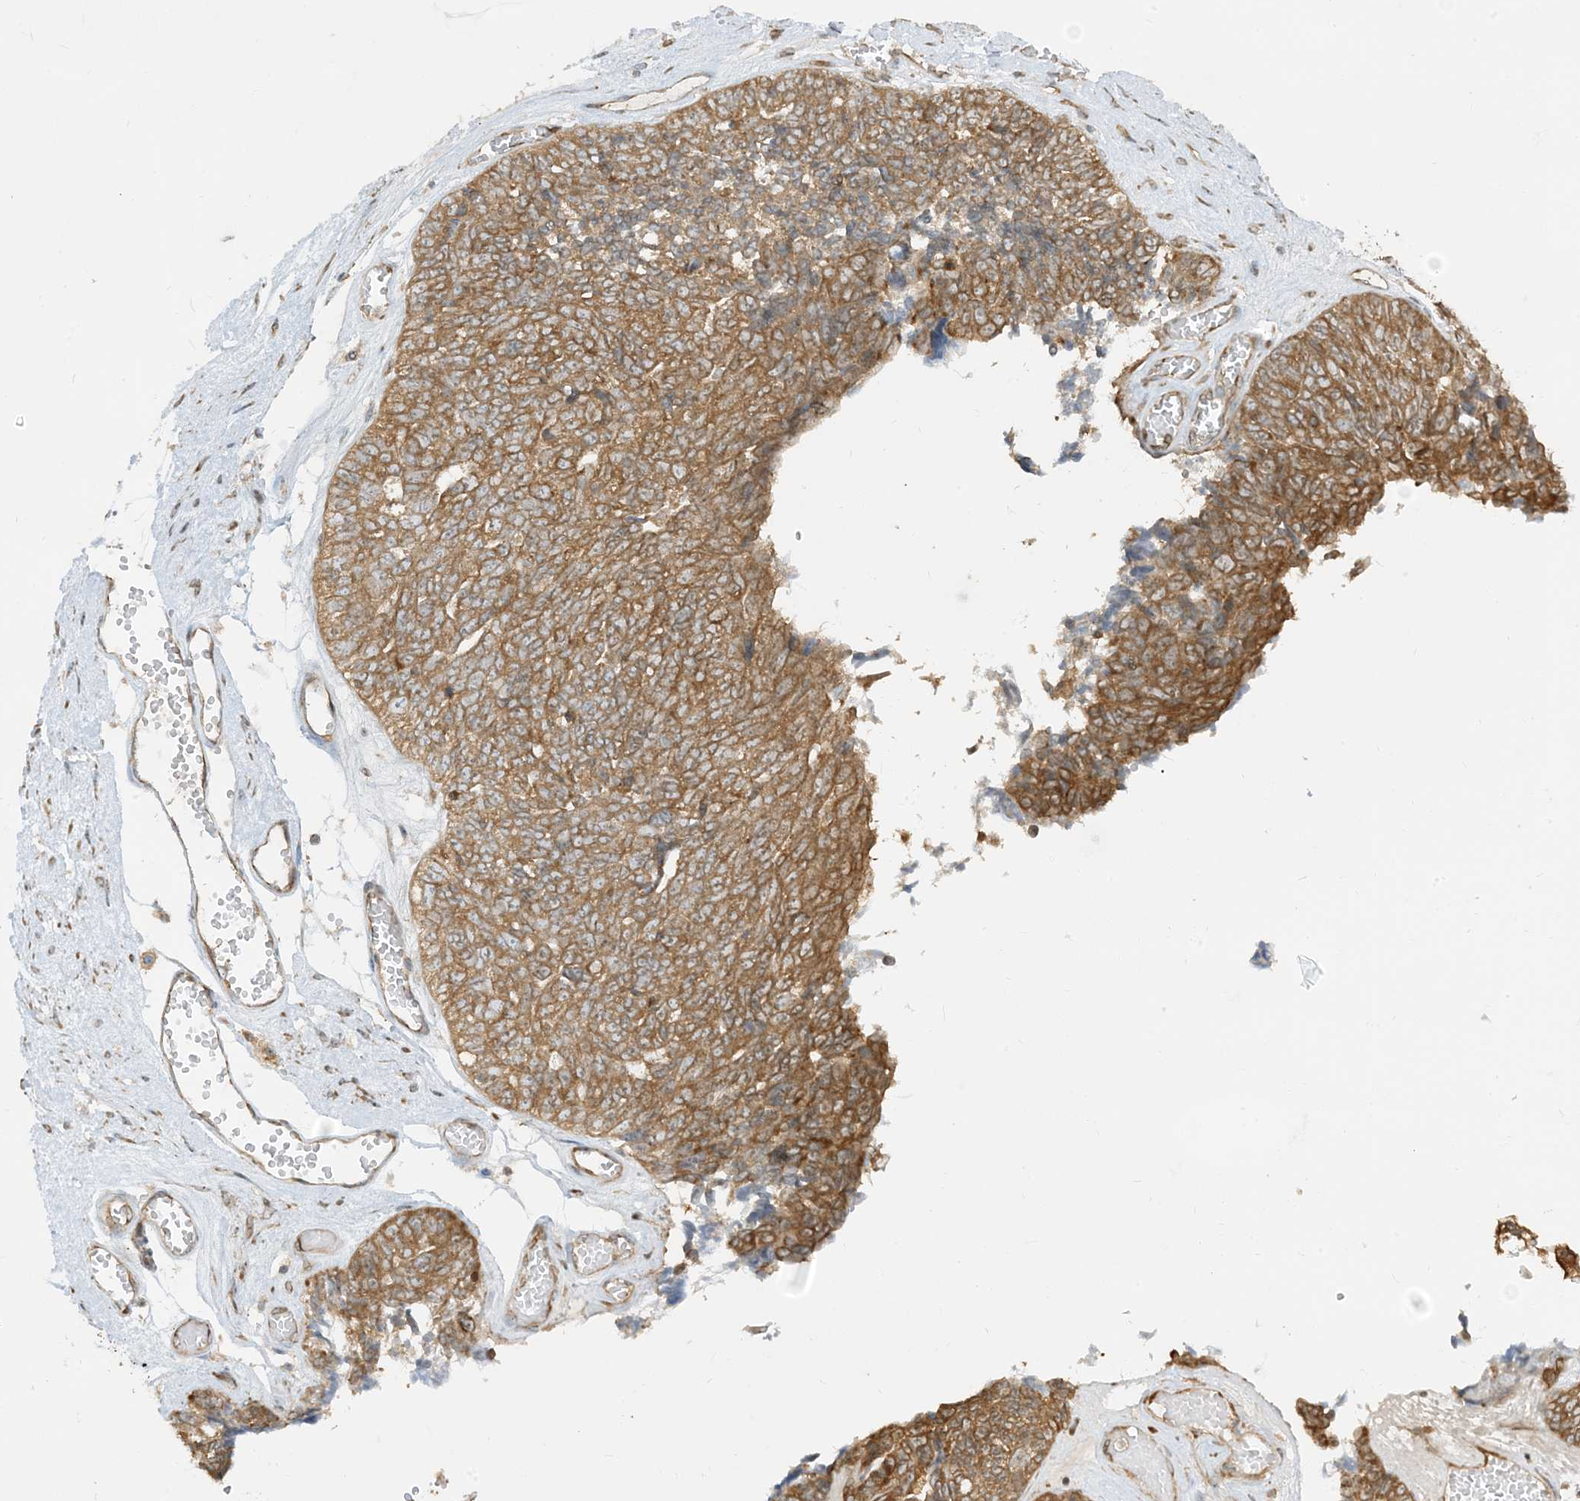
{"staining": {"intensity": "moderate", "quantity": ">75%", "location": "cytoplasmic/membranous"}, "tissue": "ovarian cancer", "cell_type": "Tumor cells", "image_type": "cancer", "snomed": [{"axis": "morphology", "description": "Cystadenocarcinoma, serous, NOS"}, {"axis": "topography", "description": "Ovary"}], "caption": "Ovarian cancer stained for a protein (brown) demonstrates moderate cytoplasmic/membranous positive expression in about >75% of tumor cells.", "gene": "SRP72", "patient": {"sex": "female", "age": 79}}